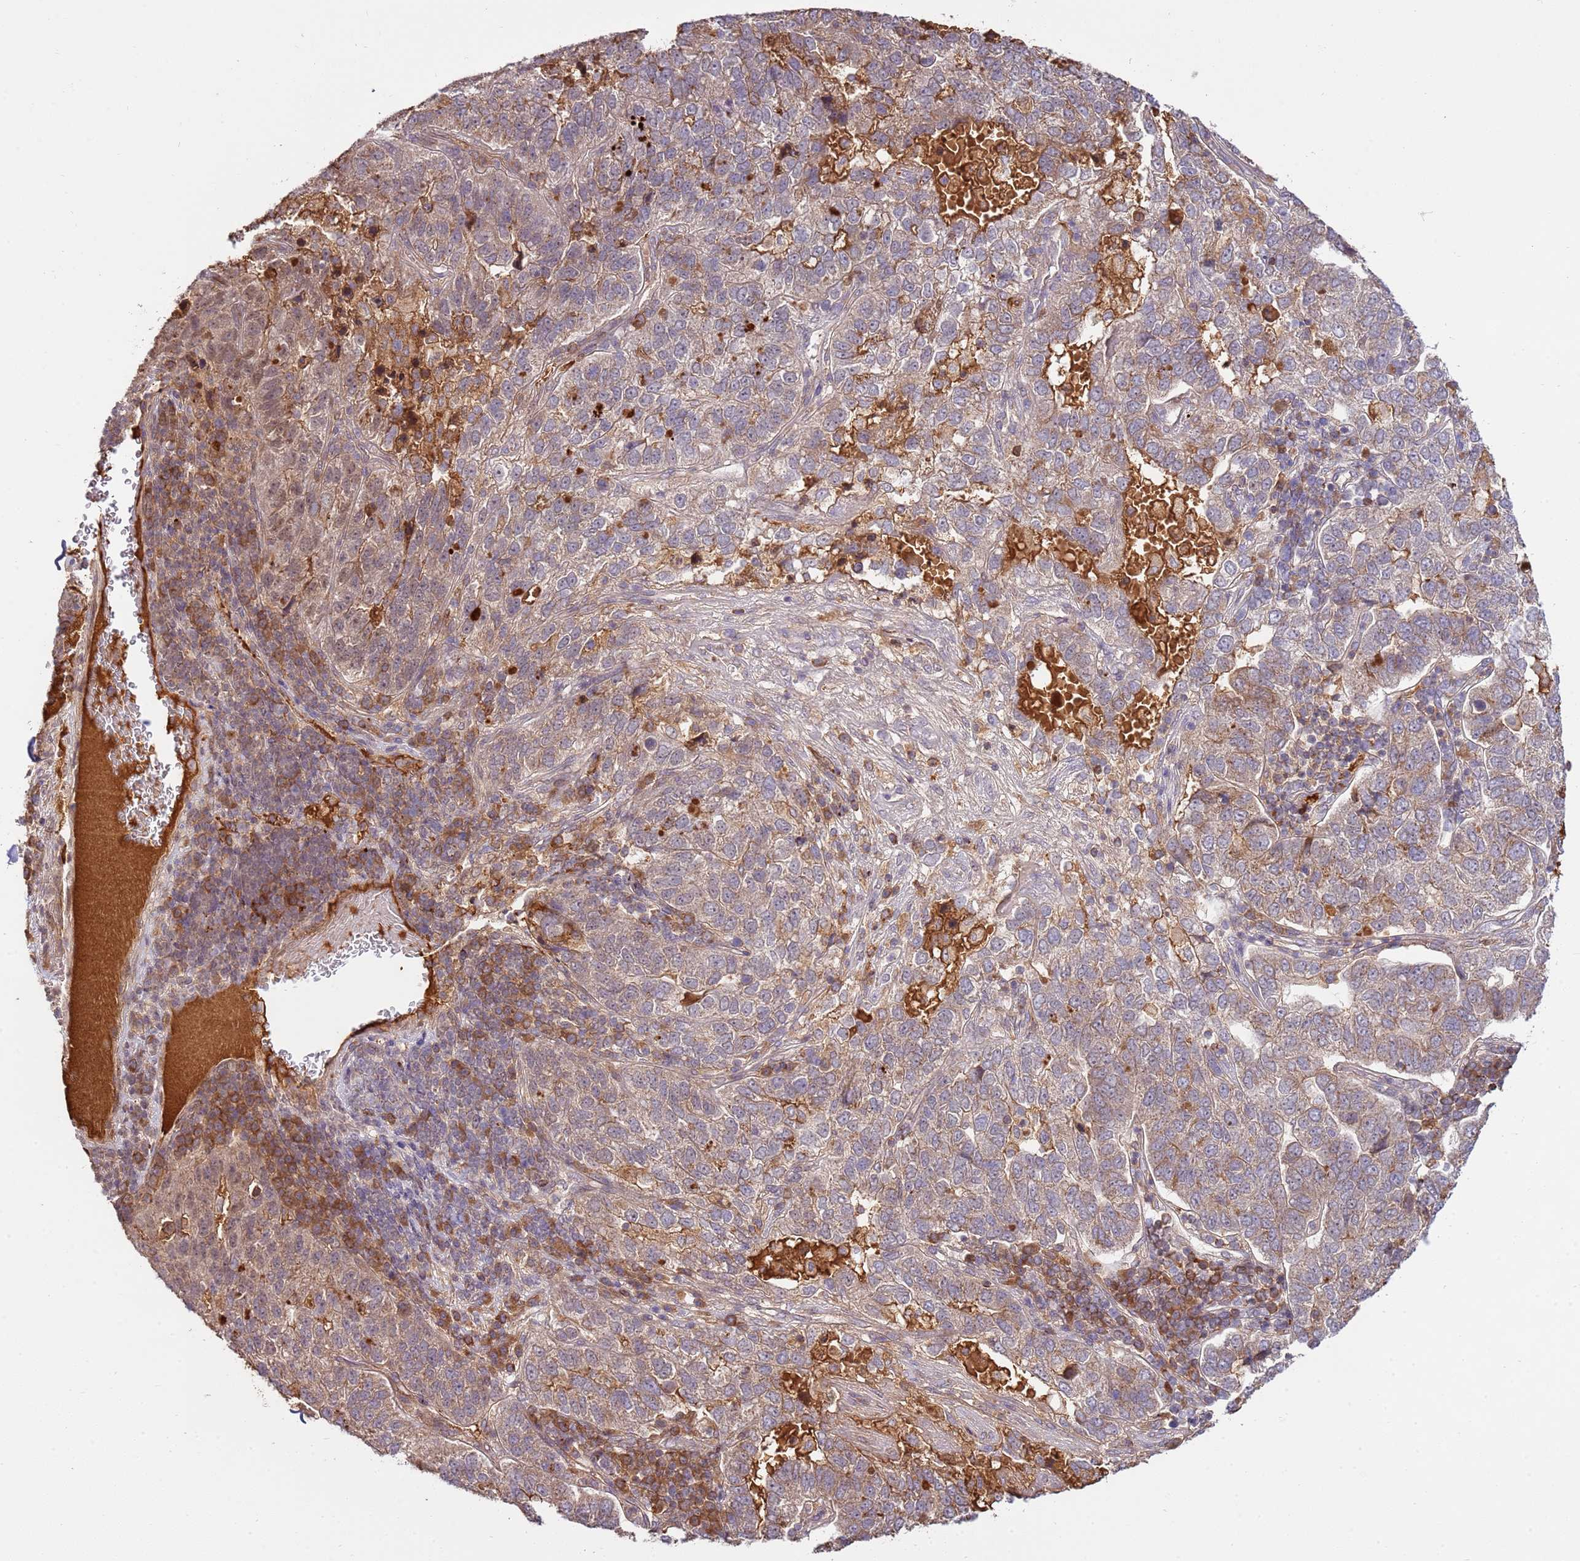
{"staining": {"intensity": "weak", "quantity": "25%-75%", "location": "cytoplasmic/membranous,nuclear"}, "tissue": "pancreatic cancer", "cell_type": "Tumor cells", "image_type": "cancer", "snomed": [{"axis": "morphology", "description": "Adenocarcinoma, NOS"}, {"axis": "topography", "description": "Pancreas"}], "caption": "An image of pancreatic cancer stained for a protein demonstrates weak cytoplasmic/membranous and nuclear brown staining in tumor cells.", "gene": "ZNF624", "patient": {"sex": "female", "age": 61}}